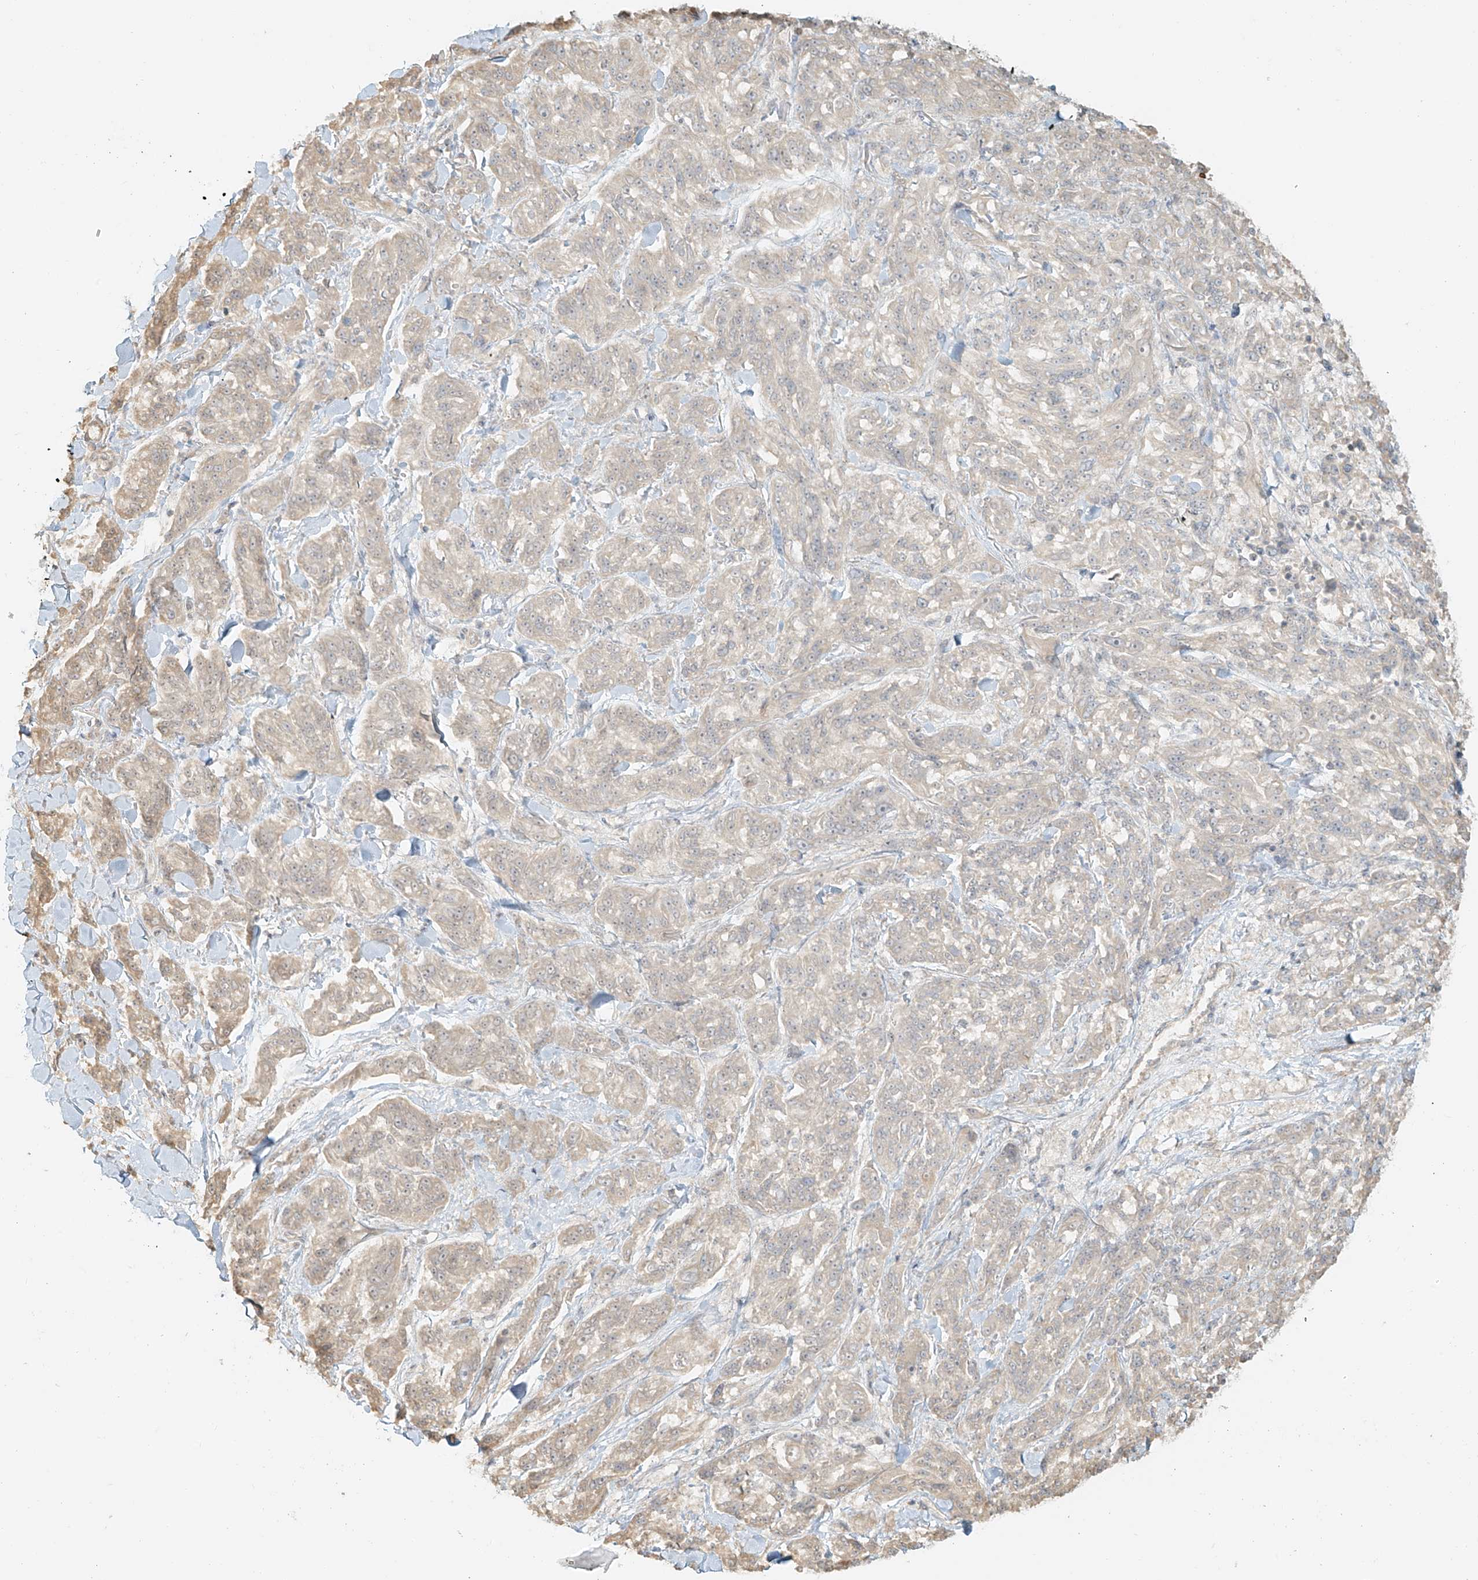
{"staining": {"intensity": "negative", "quantity": "none", "location": "none"}, "tissue": "melanoma", "cell_type": "Tumor cells", "image_type": "cancer", "snomed": [{"axis": "morphology", "description": "Malignant melanoma, NOS"}, {"axis": "topography", "description": "Skin"}], "caption": "Malignant melanoma was stained to show a protein in brown. There is no significant staining in tumor cells. The staining is performed using DAB (3,3'-diaminobenzidine) brown chromogen with nuclei counter-stained in using hematoxylin.", "gene": "UPK1B", "patient": {"sex": "male", "age": 53}}